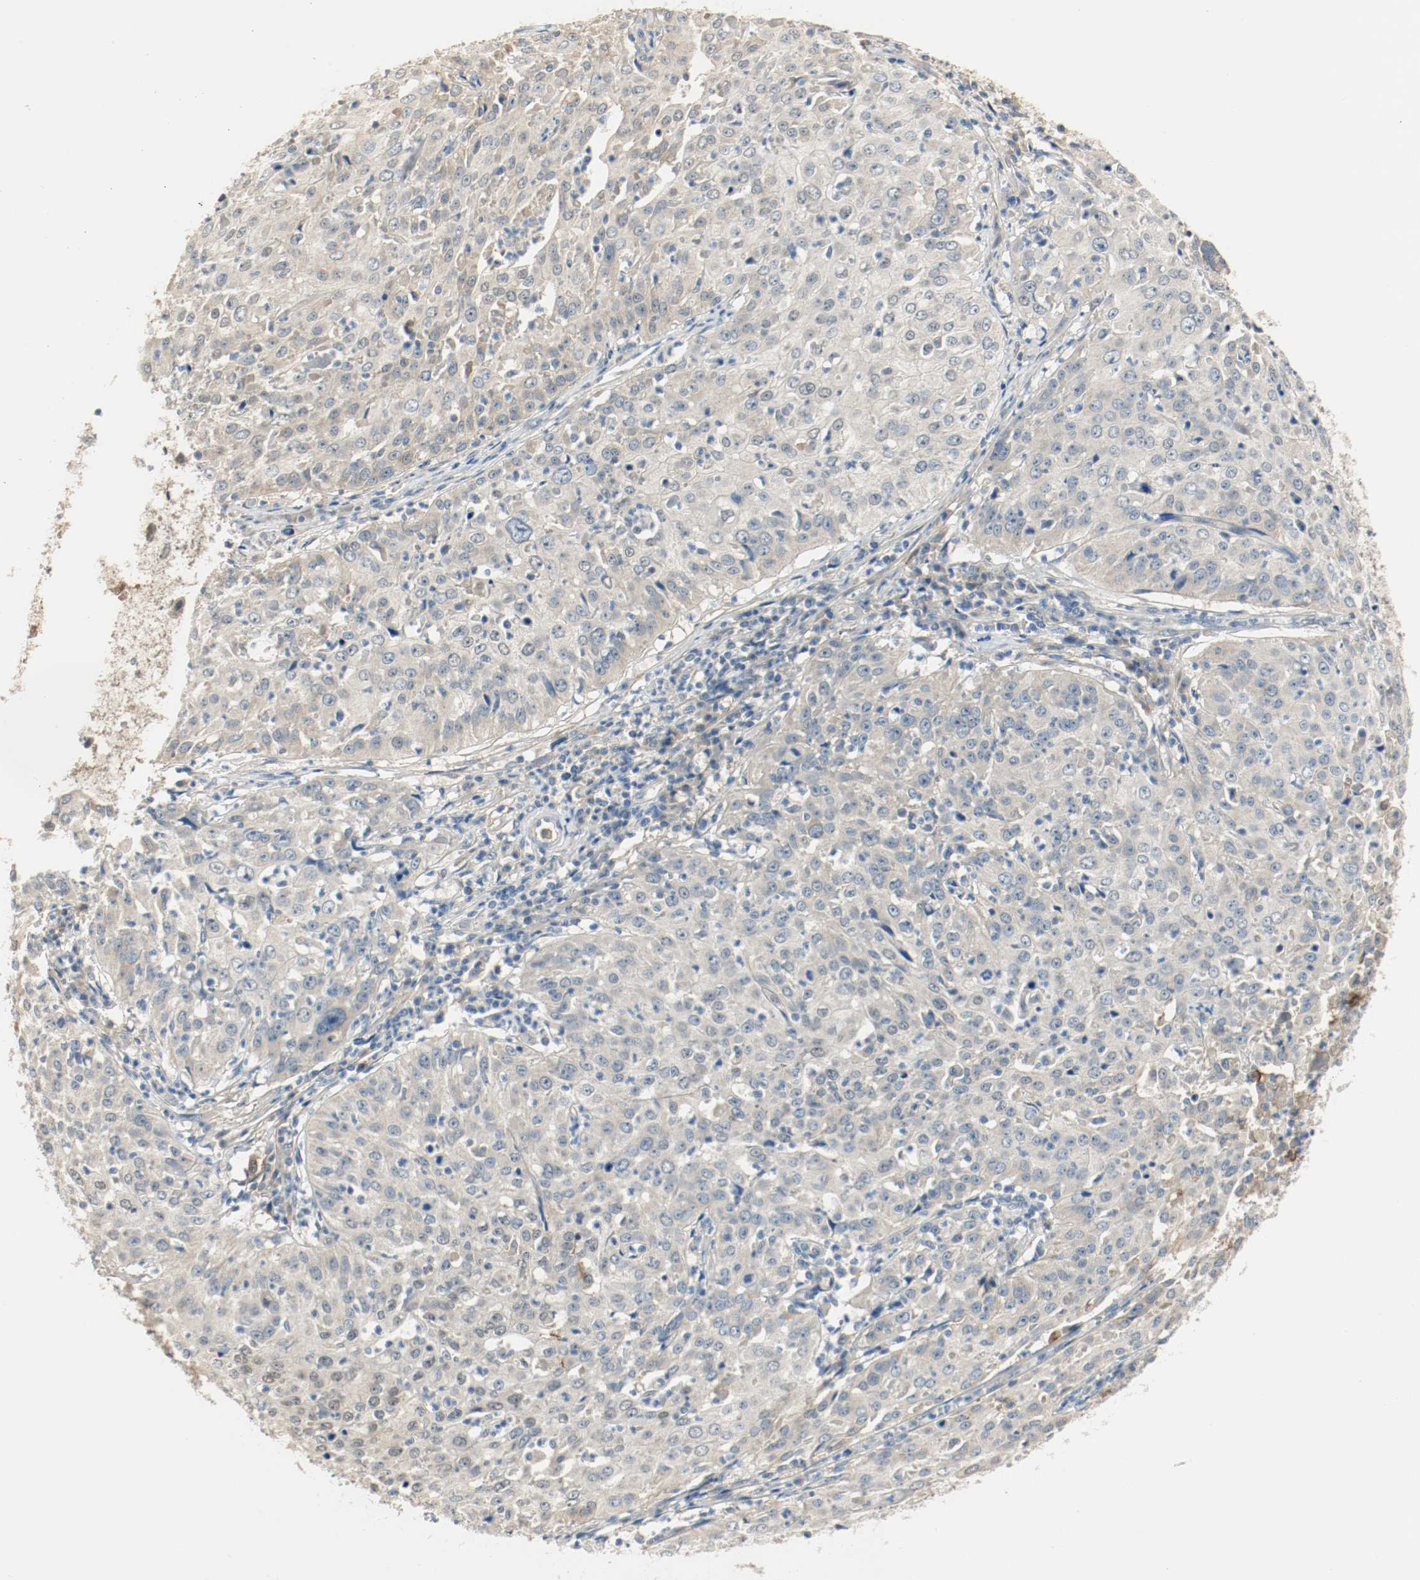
{"staining": {"intensity": "weak", "quantity": ">75%", "location": "cytoplasmic/membranous"}, "tissue": "cervical cancer", "cell_type": "Tumor cells", "image_type": "cancer", "snomed": [{"axis": "morphology", "description": "Squamous cell carcinoma, NOS"}, {"axis": "topography", "description": "Cervix"}], "caption": "The image reveals staining of squamous cell carcinoma (cervical), revealing weak cytoplasmic/membranous protein expression (brown color) within tumor cells.", "gene": "MELTF", "patient": {"sex": "female", "age": 39}}